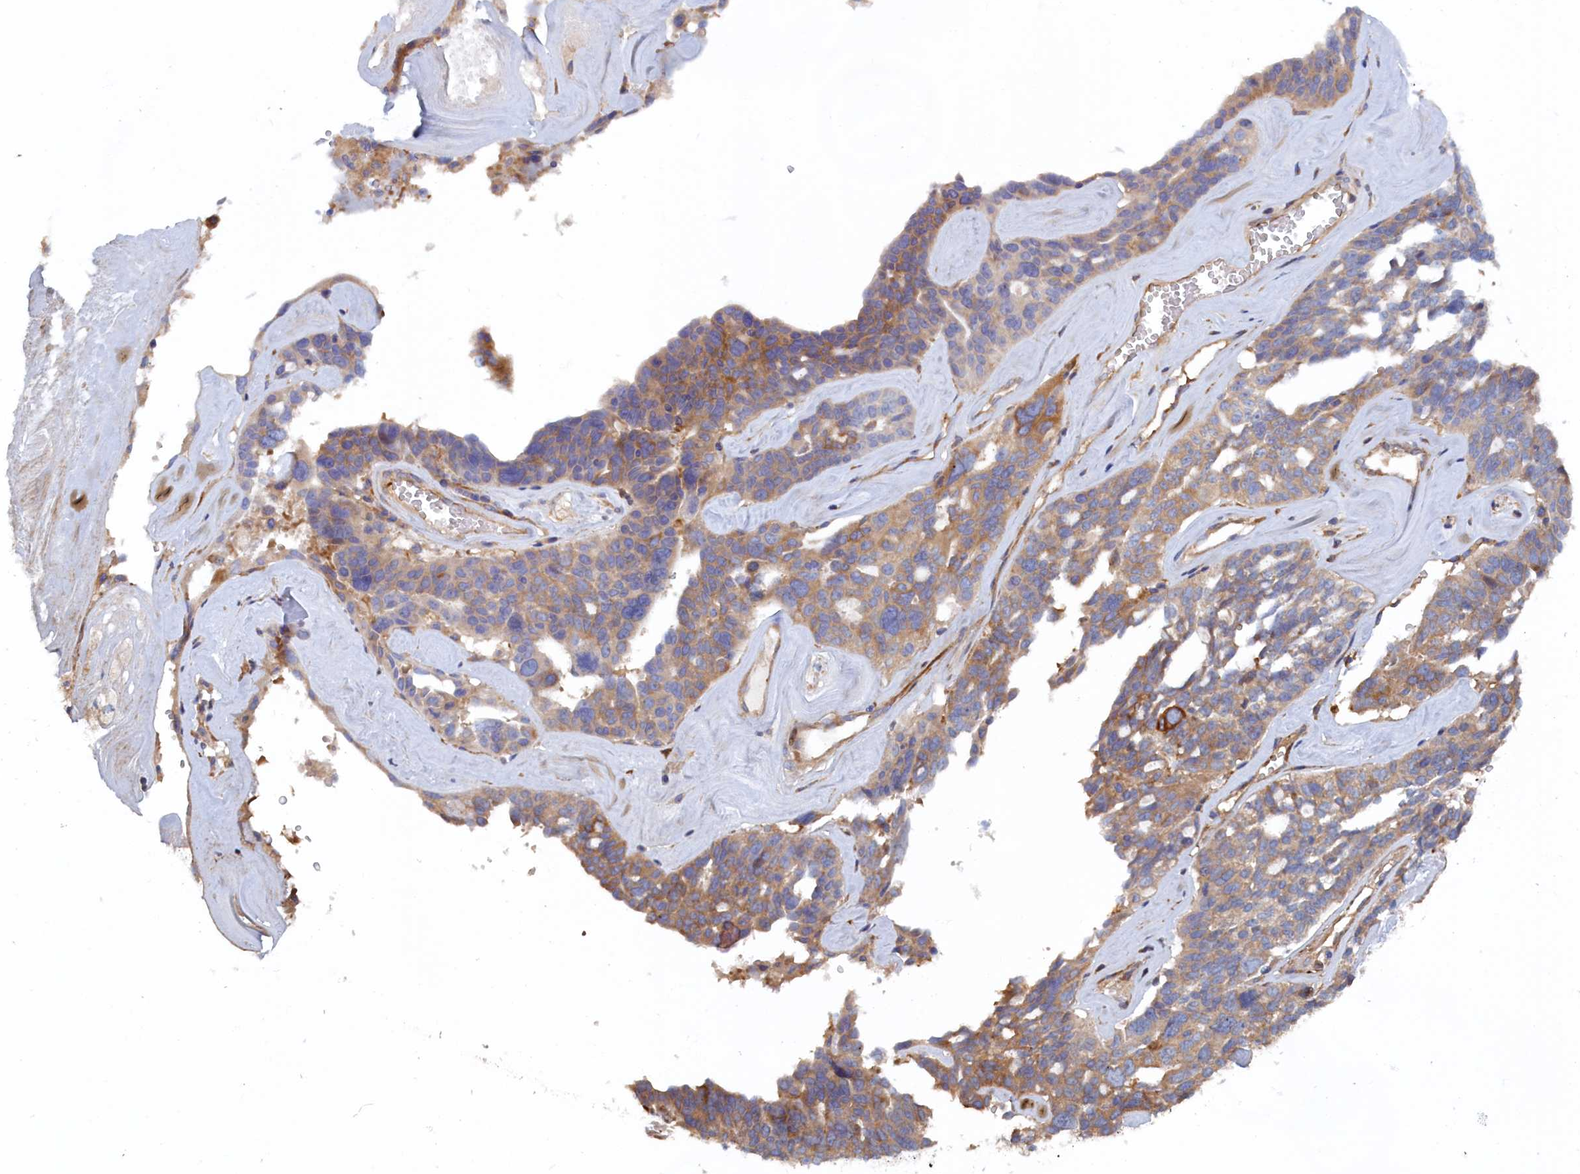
{"staining": {"intensity": "moderate", "quantity": "<25%", "location": "cytoplasmic/membranous"}, "tissue": "ovarian cancer", "cell_type": "Tumor cells", "image_type": "cancer", "snomed": [{"axis": "morphology", "description": "Cystadenocarcinoma, serous, NOS"}, {"axis": "topography", "description": "Ovary"}], "caption": "There is low levels of moderate cytoplasmic/membranous positivity in tumor cells of ovarian serous cystadenocarcinoma, as demonstrated by immunohistochemical staining (brown color).", "gene": "TMEM196", "patient": {"sex": "female", "age": 59}}